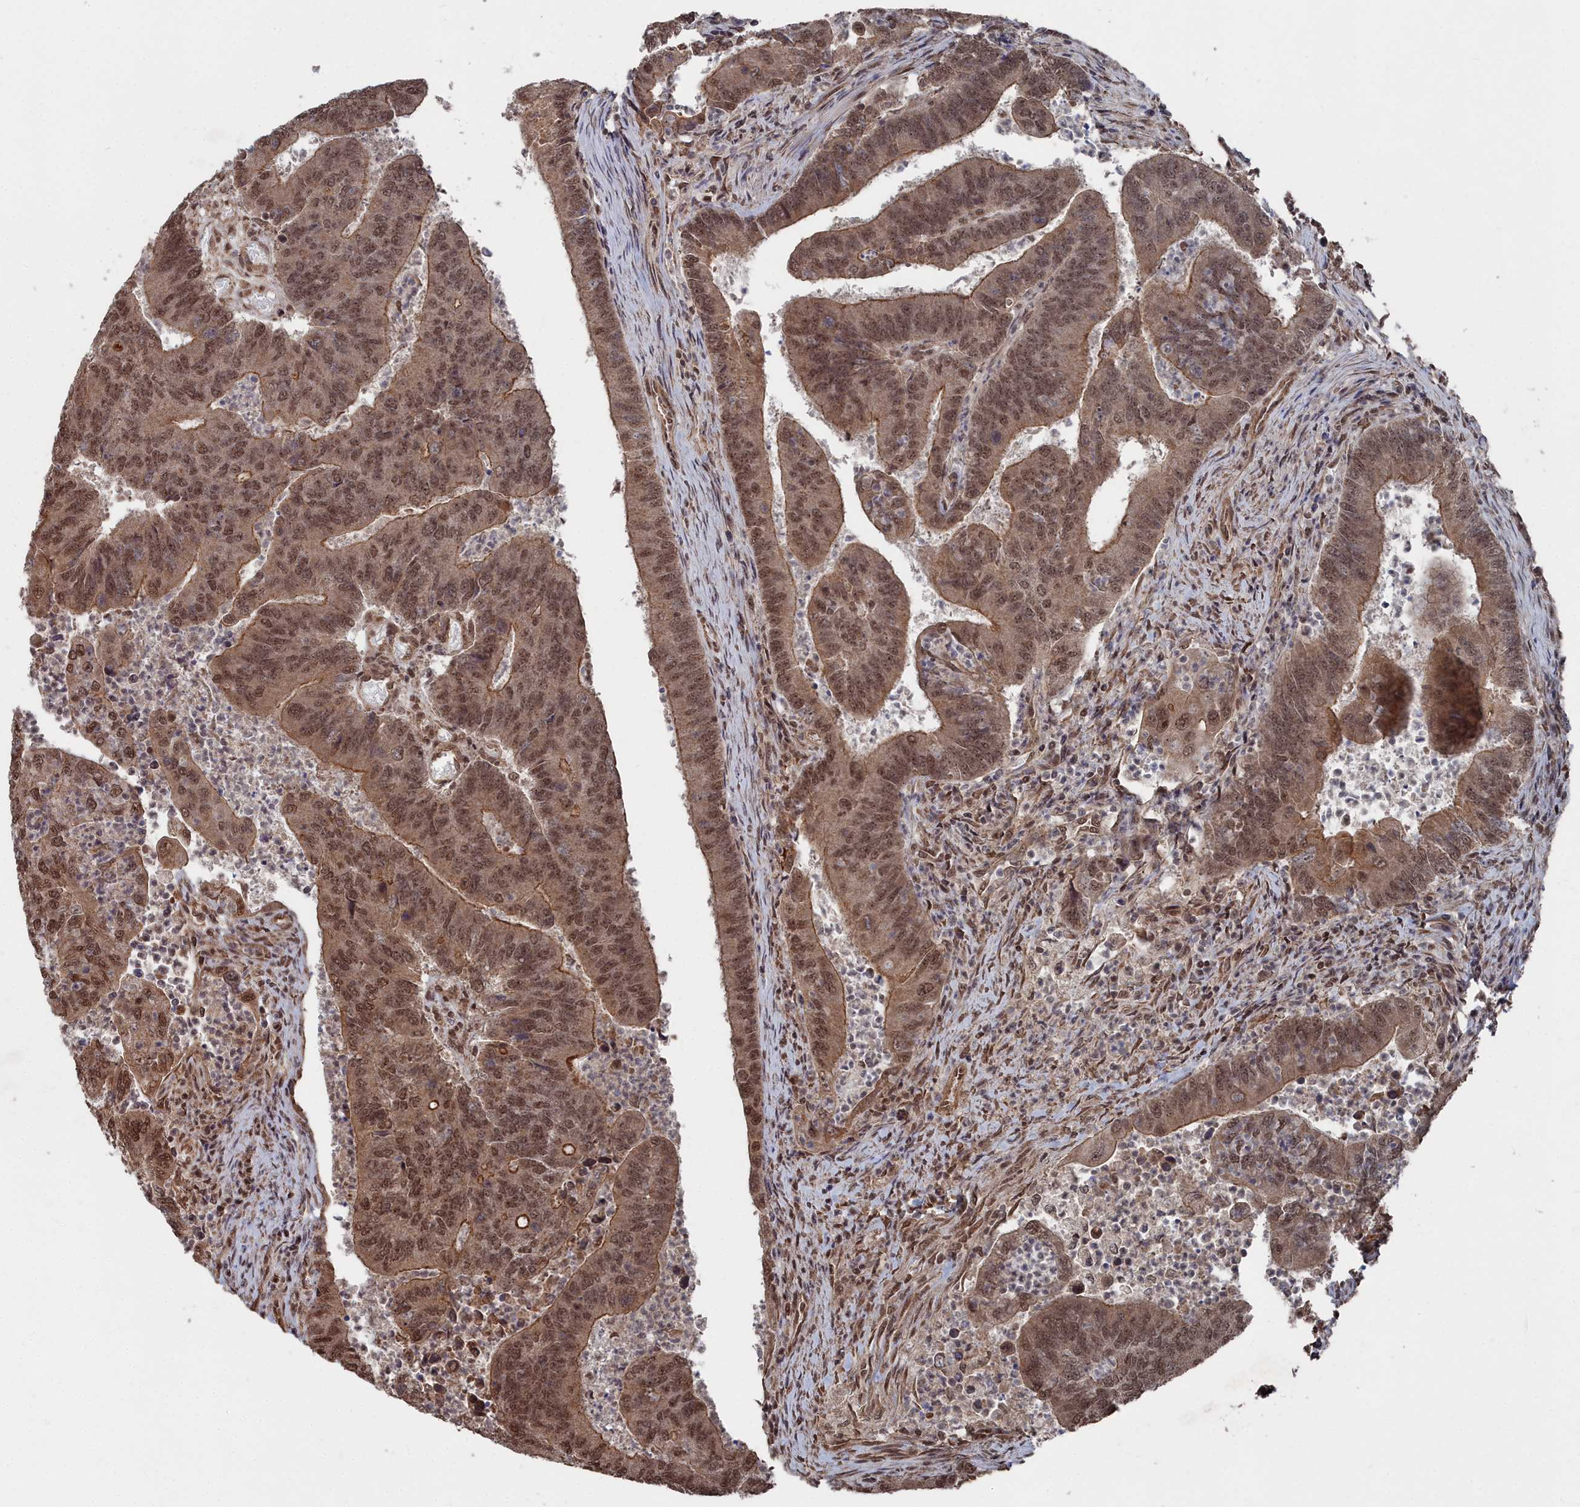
{"staining": {"intensity": "moderate", "quantity": ">75%", "location": "cytoplasmic/membranous,nuclear"}, "tissue": "colorectal cancer", "cell_type": "Tumor cells", "image_type": "cancer", "snomed": [{"axis": "morphology", "description": "Adenocarcinoma, NOS"}, {"axis": "topography", "description": "Colon"}], "caption": "A brown stain highlights moderate cytoplasmic/membranous and nuclear positivity of a protein in adenocarcinoma (colorectal) tumor cells. The staining is performed using DAB brown chromogen to label protein expression. The nuclei are counter-stained blue using hematoxylin.", "gene": "CCNP", "patient": {"sex": "female", "age": 67}}